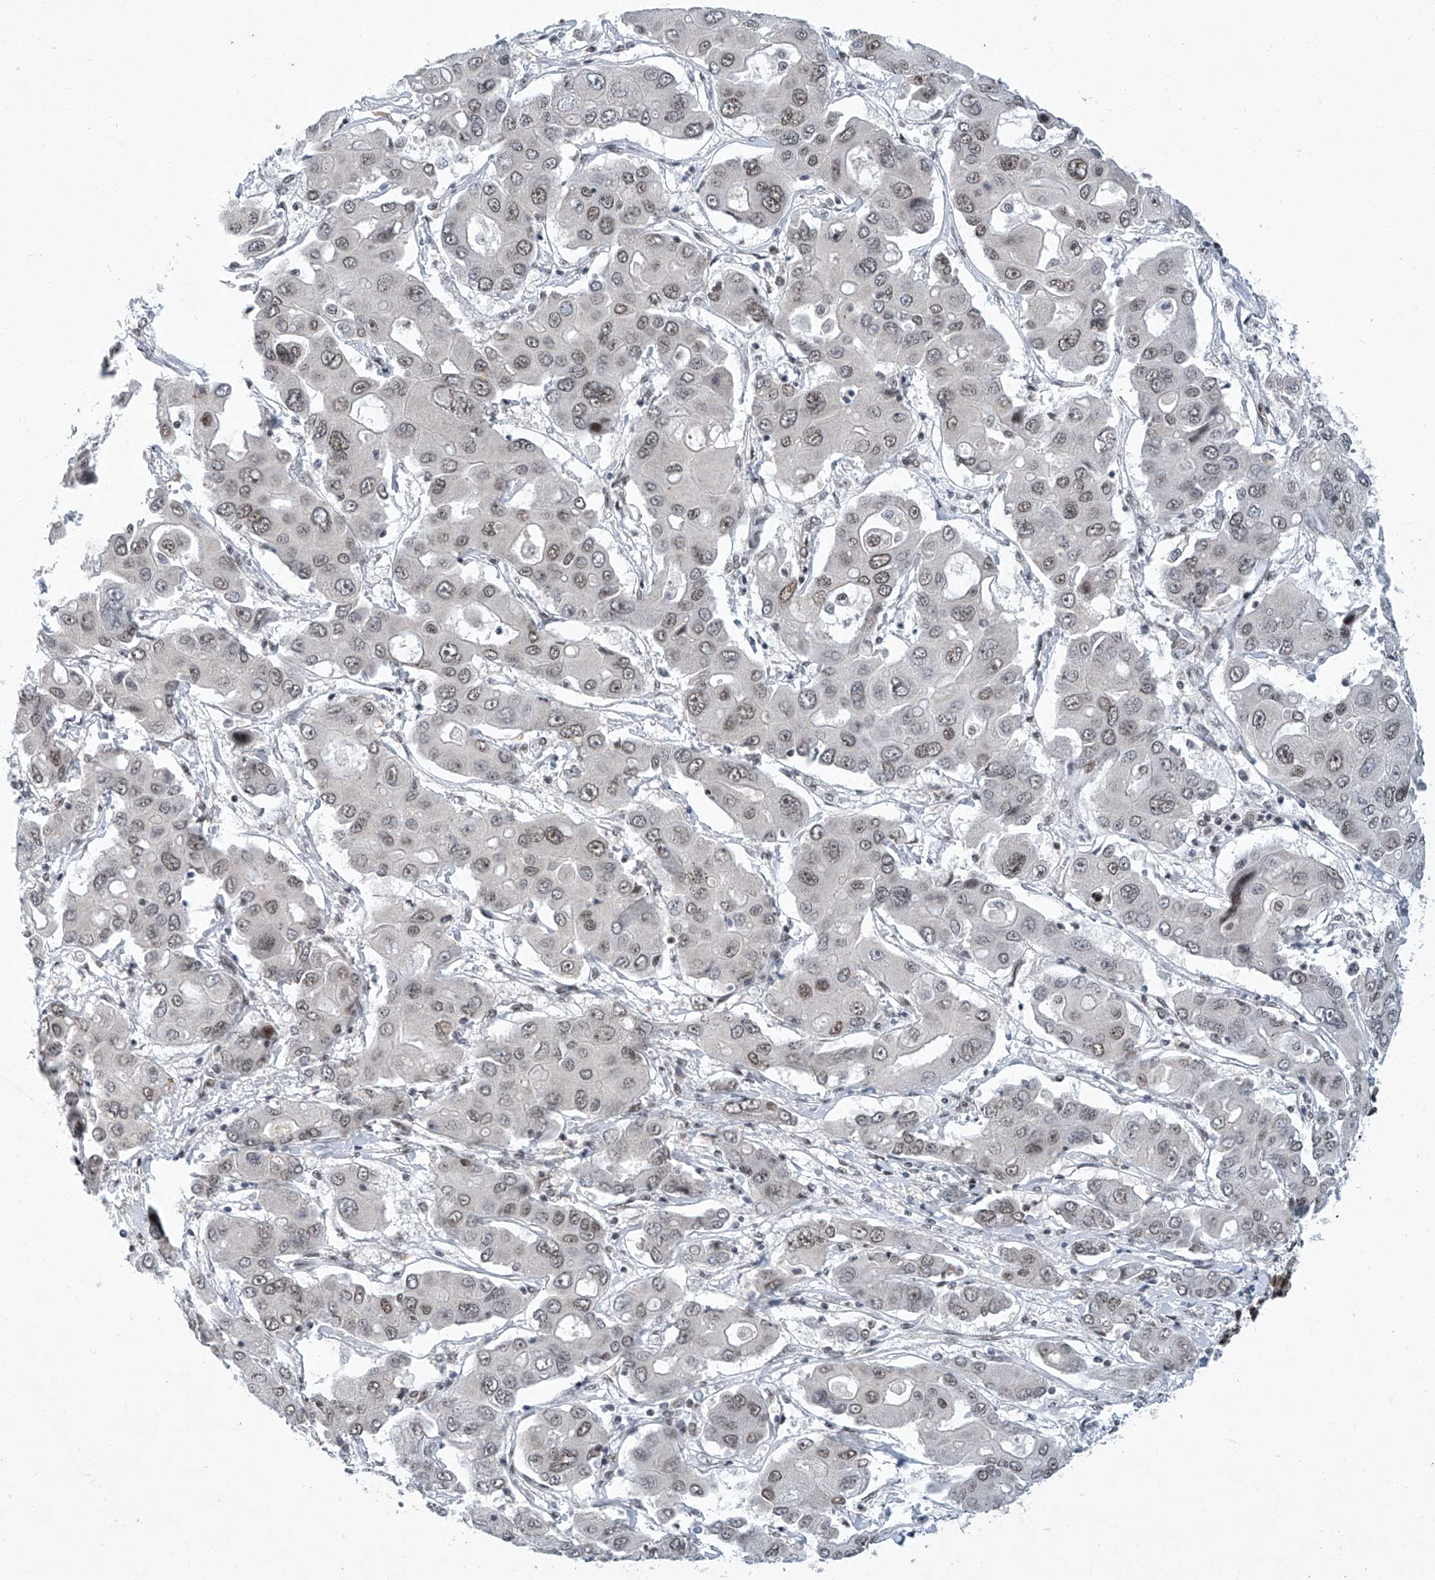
{"staining": {"intensity": "weak", "quantity": ">75%", "location": "nuclear"}, "tissue": "liver cancer", "cell_type": "Tumor cells", "image_type": "cancer", "snomed": [{"axis": "morphology", "description": "Cholangiocarcinoma"}, {"axis": "topography", "description": "Liver"}], "caption": "Brown immunohistochemical staining in human liver cancer (cholangiocarcinoma) demonstrates weak nuclear staining in about >75% of tumor cells. Ihc stains the protein in brown and the nuclei are stained blue.", "gene": "TFDP1", "patient": {"sex": "male", "age": 67}}